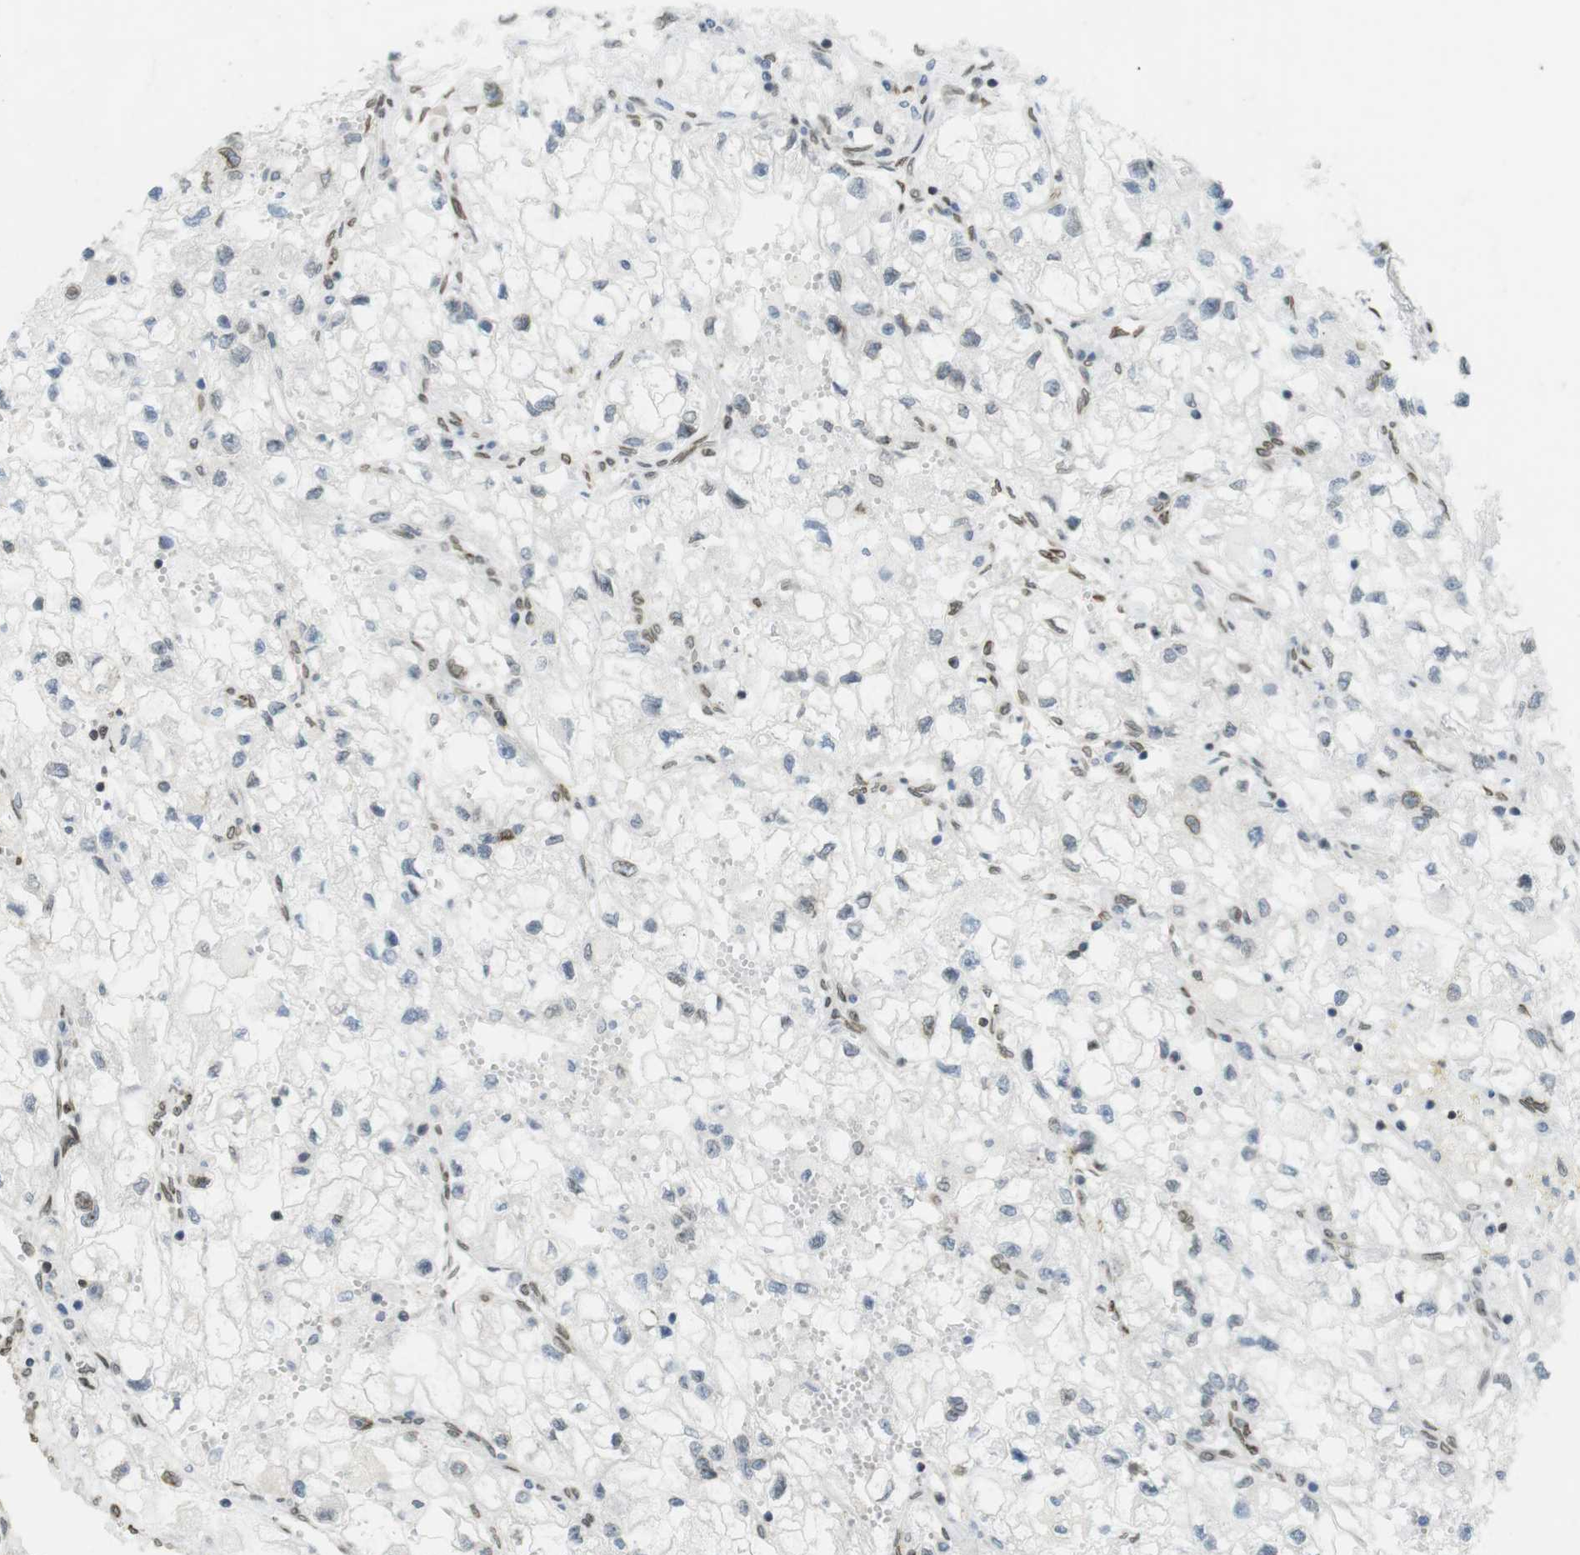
{"staining": {"intensity": "weak", "quantity": "<25%", "location": "nuclear"}, "tissue": "renal cancer", "cell_type": "Tumor cells", "image_type": "cancer", "snomed": [{"axis": "morphology", "description": "Adenocarcinoma, NOS"}, {"axis": "topography", "description": "Kidney"}], "caption": "The immunohistochemistry image has no significant positivity in tumor cells of adenocarcinoma (renal) tissue.", "gene": "ARL6IP6", "patient": {"sex": "female", "age": 70}}